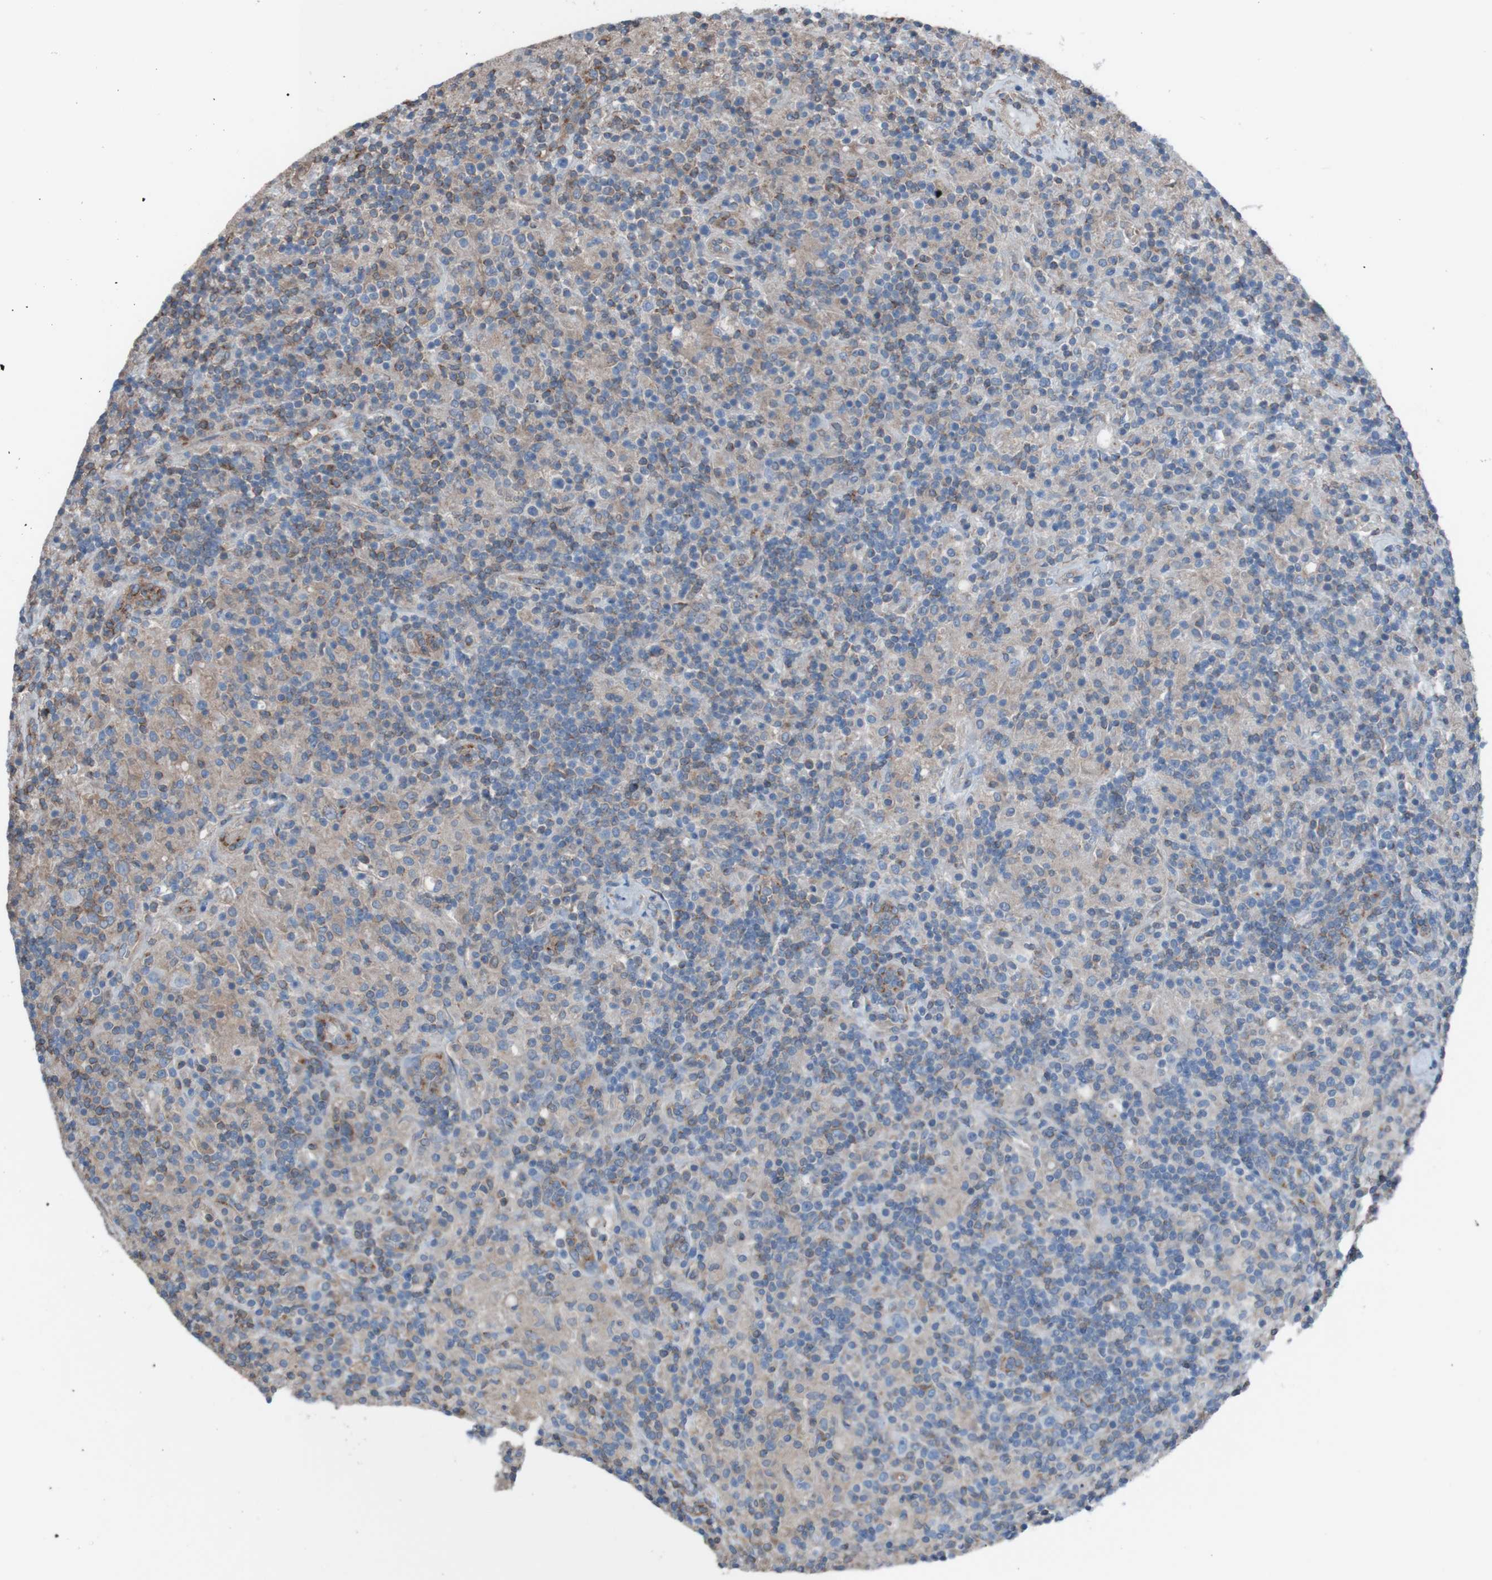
{"staining": {"intensity": "moderate", "quantity": ">75%", "location": "cytoplasmic/membranous"}, "tissue": "lymphoma", "cell_type": "Tumor cells", "image_type": "cancer", "snomed": [{"axis": "morphology", "description": "Hodgkin's disease, NOS"}, {"axis": "topography", "description": "Lymph node"}], "caption": "This is a micrograph of IHC staining of Hodgkin's disease, which shows moderate staining in the cytoplasmic/membranous of tumor cells.", "gene": "MINAR1", "patient": {"sex": "male", "age": 70}}